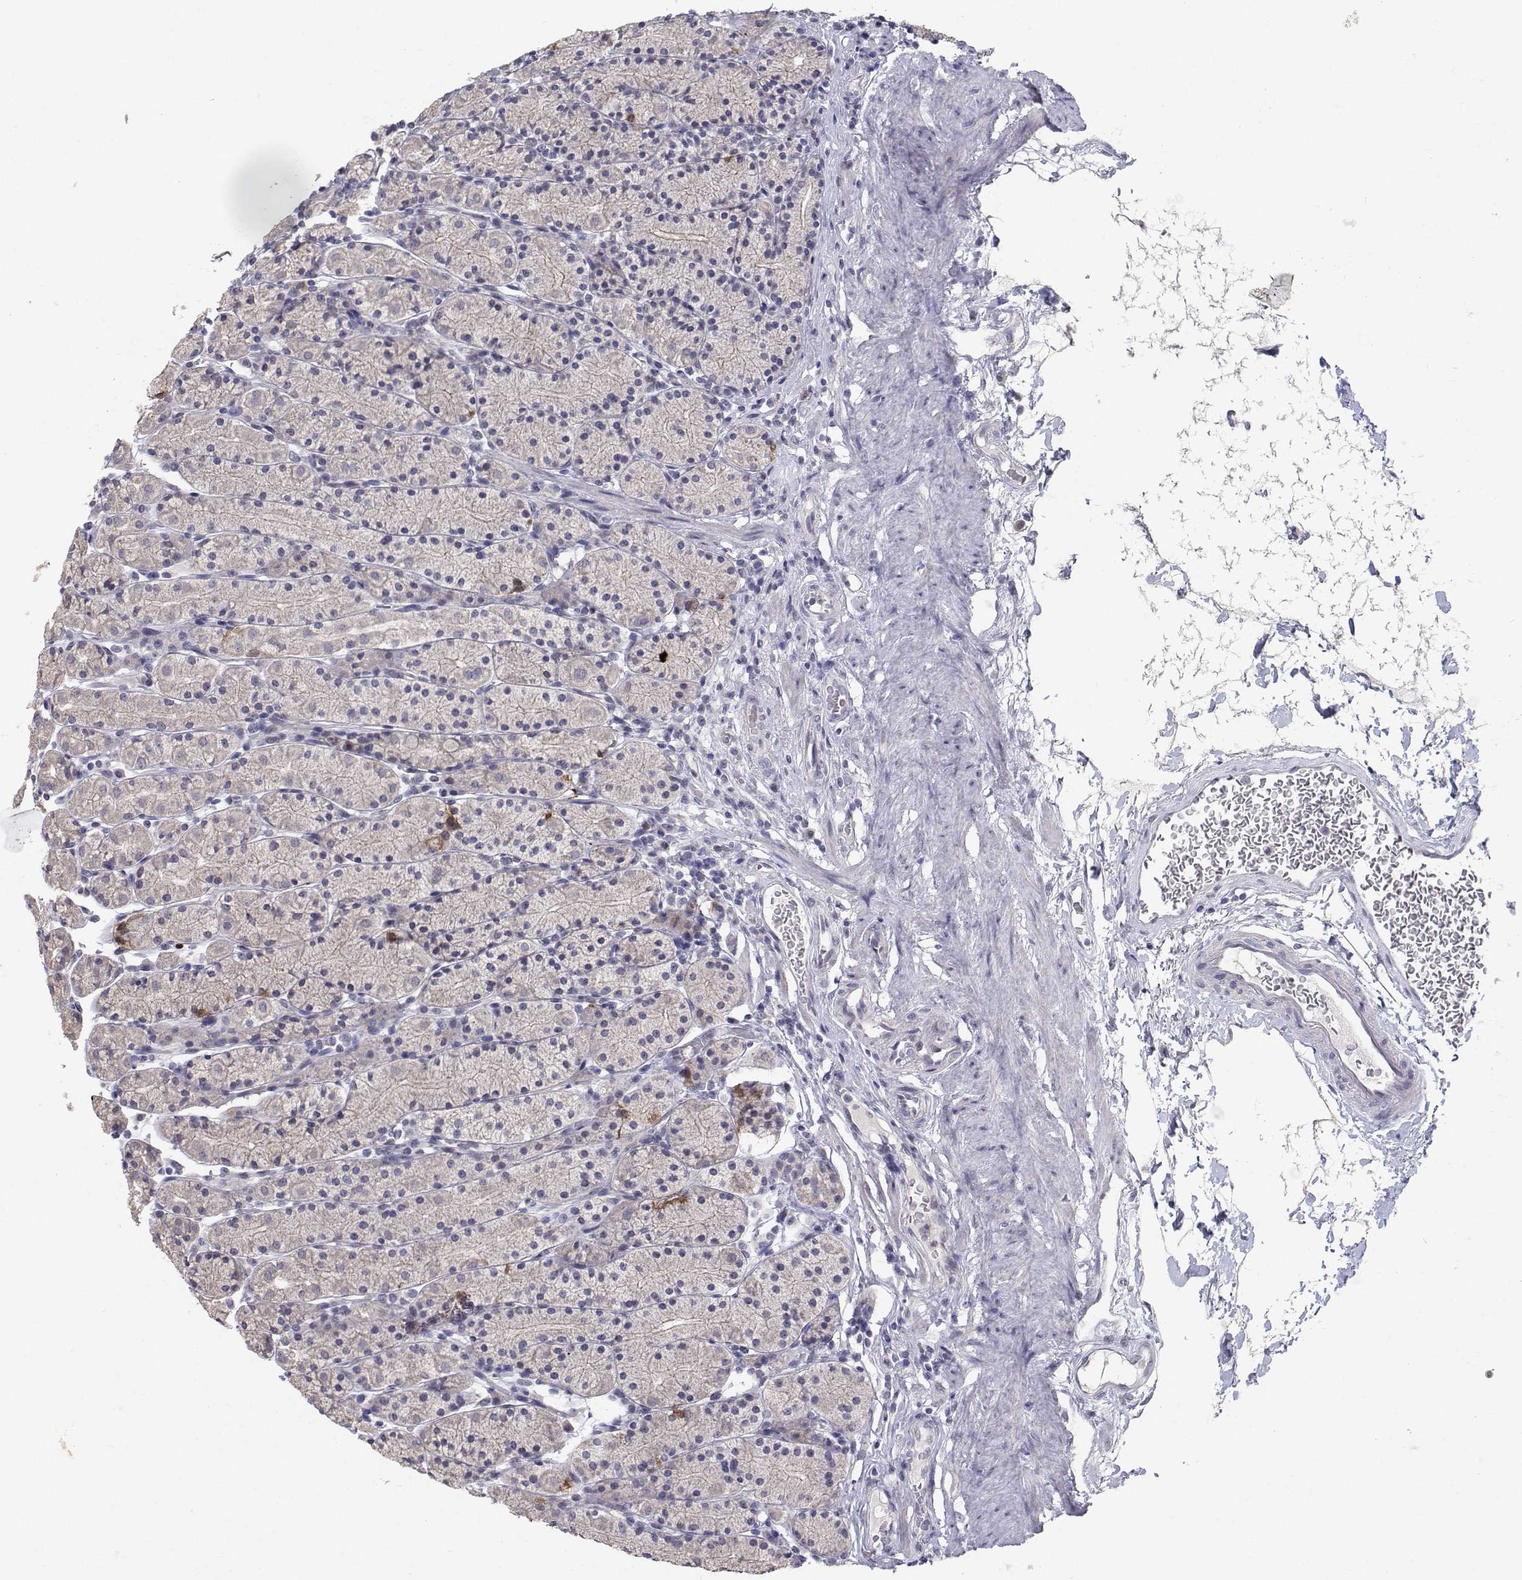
{"staining": {"intensity": "negative", "quantity": "none", "location": "none"}, "tissue": "stomach", "cell_type": "Glandular cells", "image_type": "normal", "snomed": [{"axis": "morphology", "description": "Normal tissue, NOS"}, {"axis": "topography", "description": "Stomach, upper"}, {"axis": "topography", "description": "Stomach"}], "caption": "There is no significant positivity in glandular cells of stomach. (Stains: DAB IHC with hematoxylin counter stain, Microscopy: brightfield microscopy at high magnification).", "gene": "RBPJL", "patient": {"sex": "male", "age": 62}}